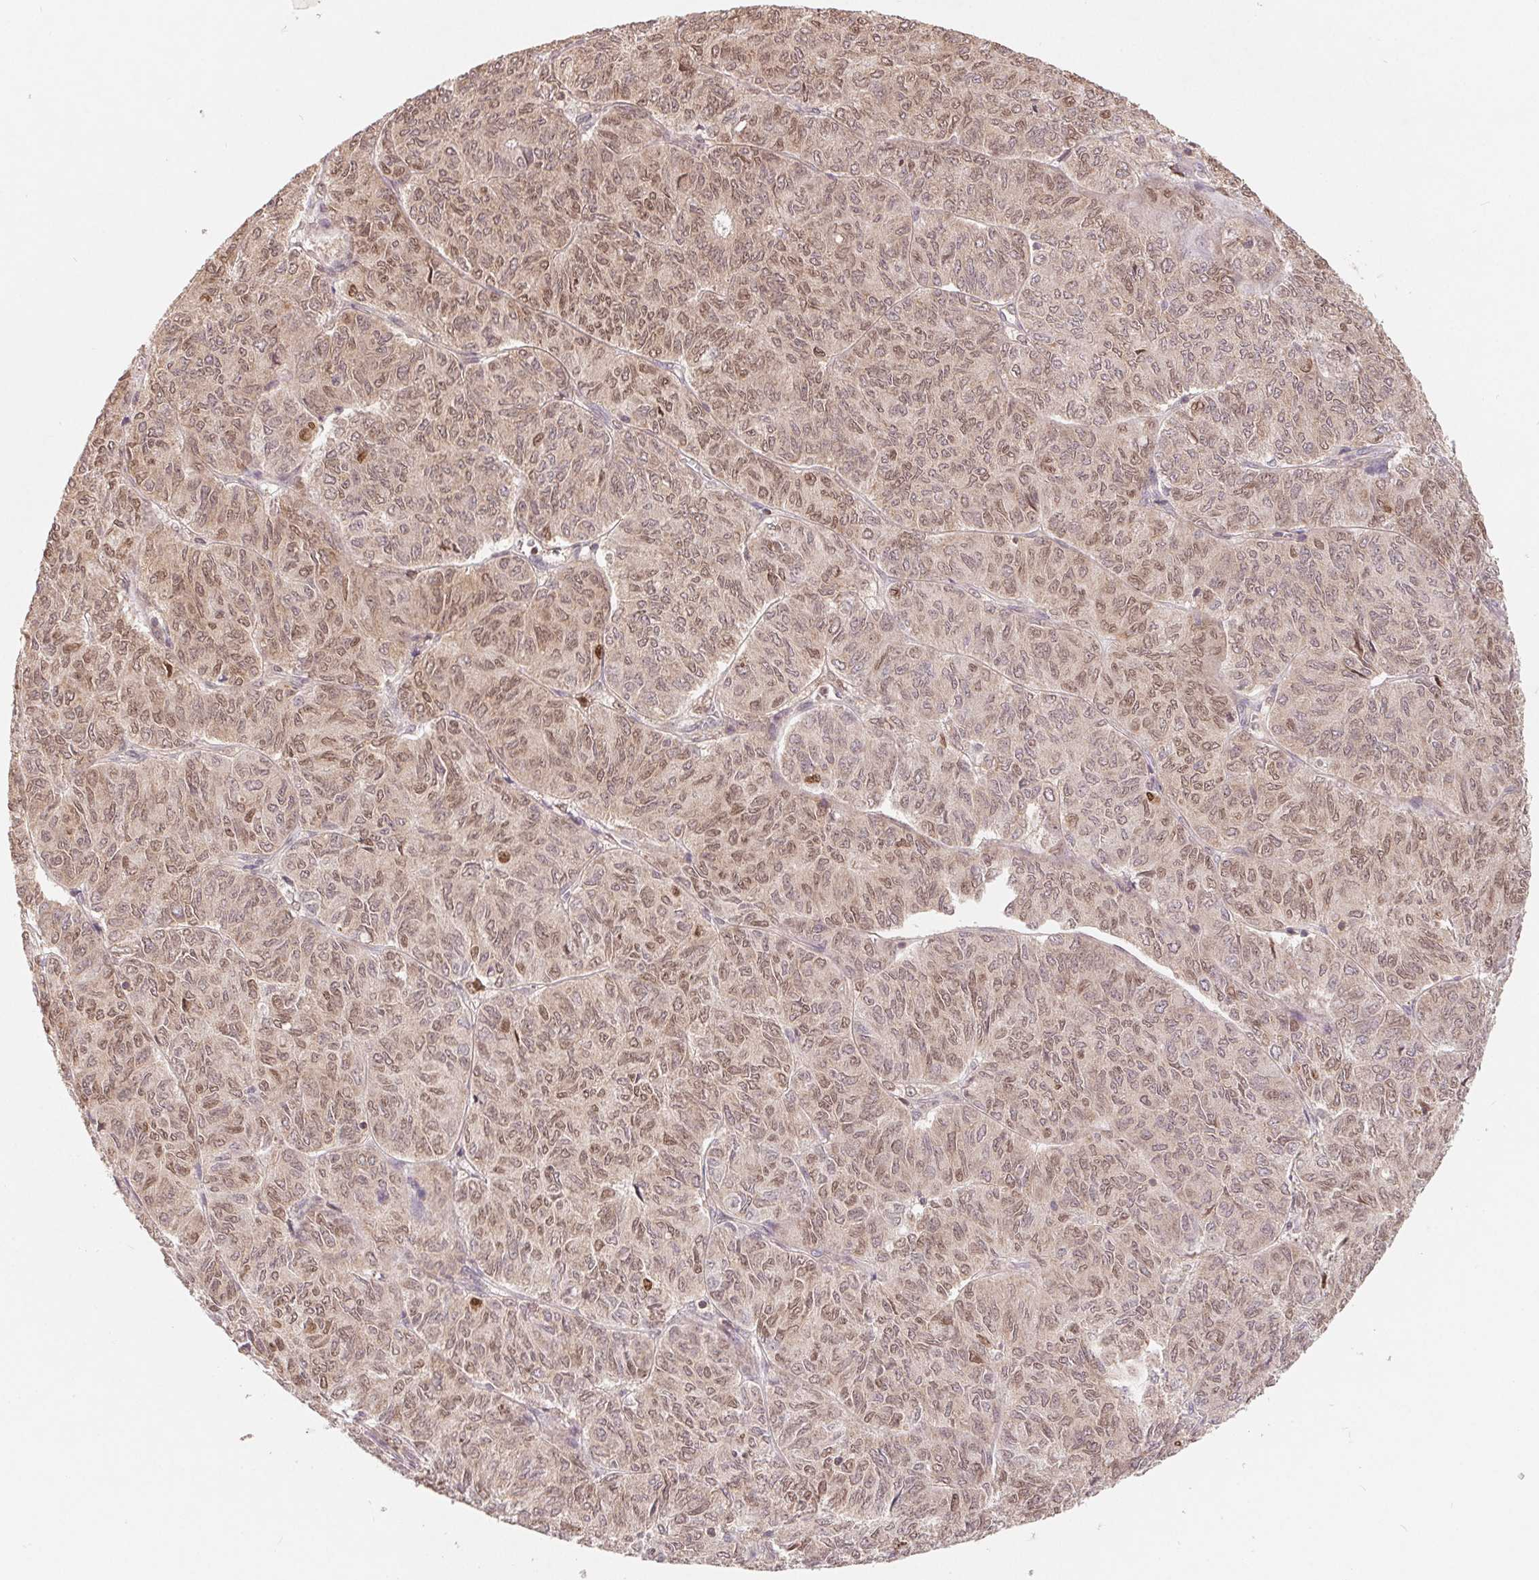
{"staining": {"intensity": "weak", "quantity": "25%-75%", "location": "nuclear"}, "tissue": "ovarian cancer", "cell_type": "Tumor cells", "image_type": "cancer", "snomed": [{"axis": "morphology", "description": "Carcinoma, endometroid"}, {"axis": "topography", "description": "Ovary"}], "caption": "Immunohistochemistry image of neoplastic tissue: human ovarian cancer (endometroid carcinoma) stained using immunohistochemistry (IHC) exhibits low levels of weak protein expression localized specifically in the nuclear of tumor cells, appearing as a nuclear brown color.", "gene": "HMGN3", "patient": {"sex": "female", "age": 80}}